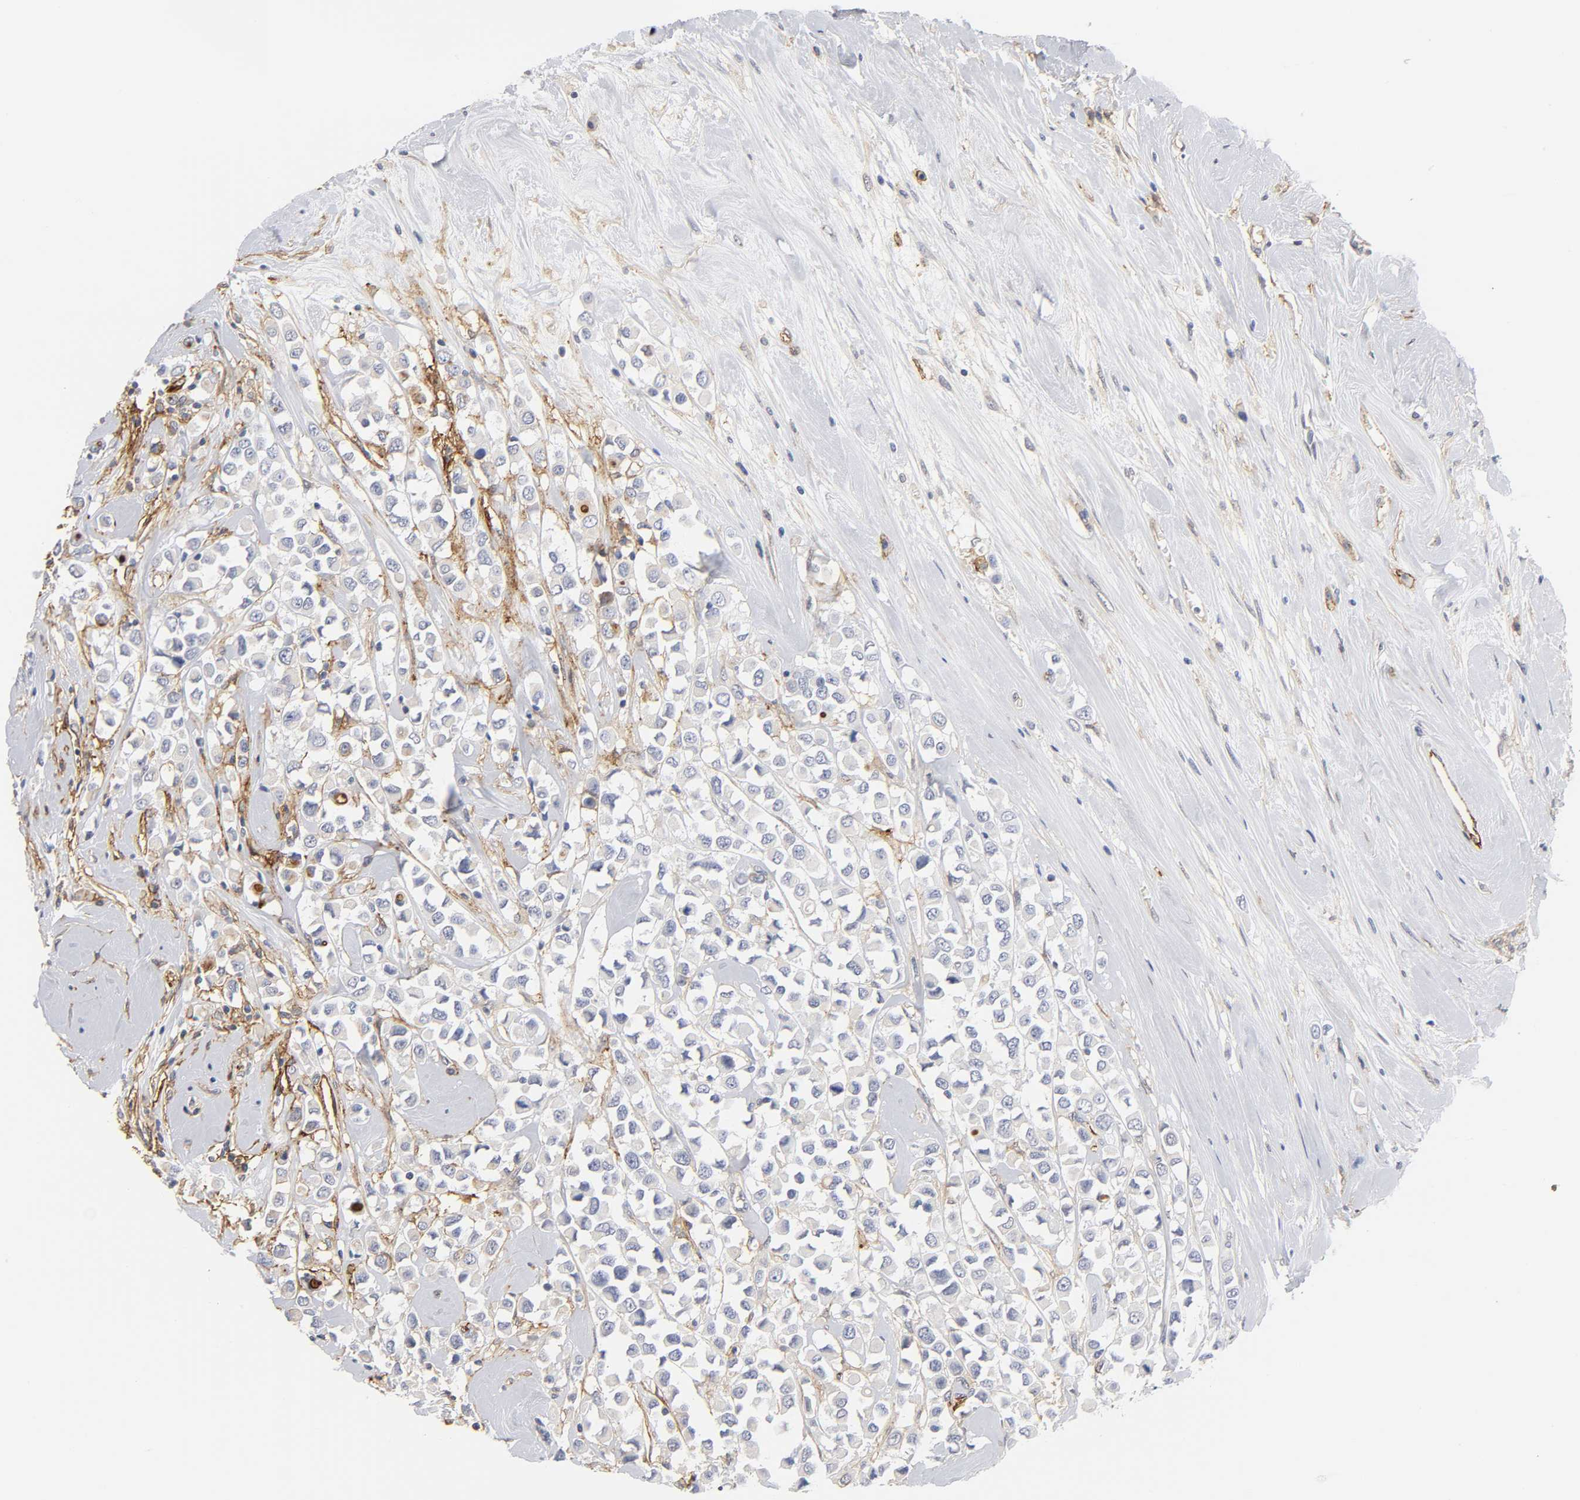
{"staining": {"intensity": "negative", "quantity": "none", "location": "none"}, "tissue": "breast cancer", "cell_type": "Tumor cells", "image_type": "cancer", "snomed": [{"axis": "morphology", "description": "Duct carcinoma"}, {"axis": "topography", "description": "Breast"}], "caption": "DAB (3,3'-diaminobenzidine) immunohistochemical staining of human breast cancer (intraductal carcinoma) shows no significant positivity in tumor cells.", "gene": "ICAM1", "patient": {"sex": "female", "age": 61}}